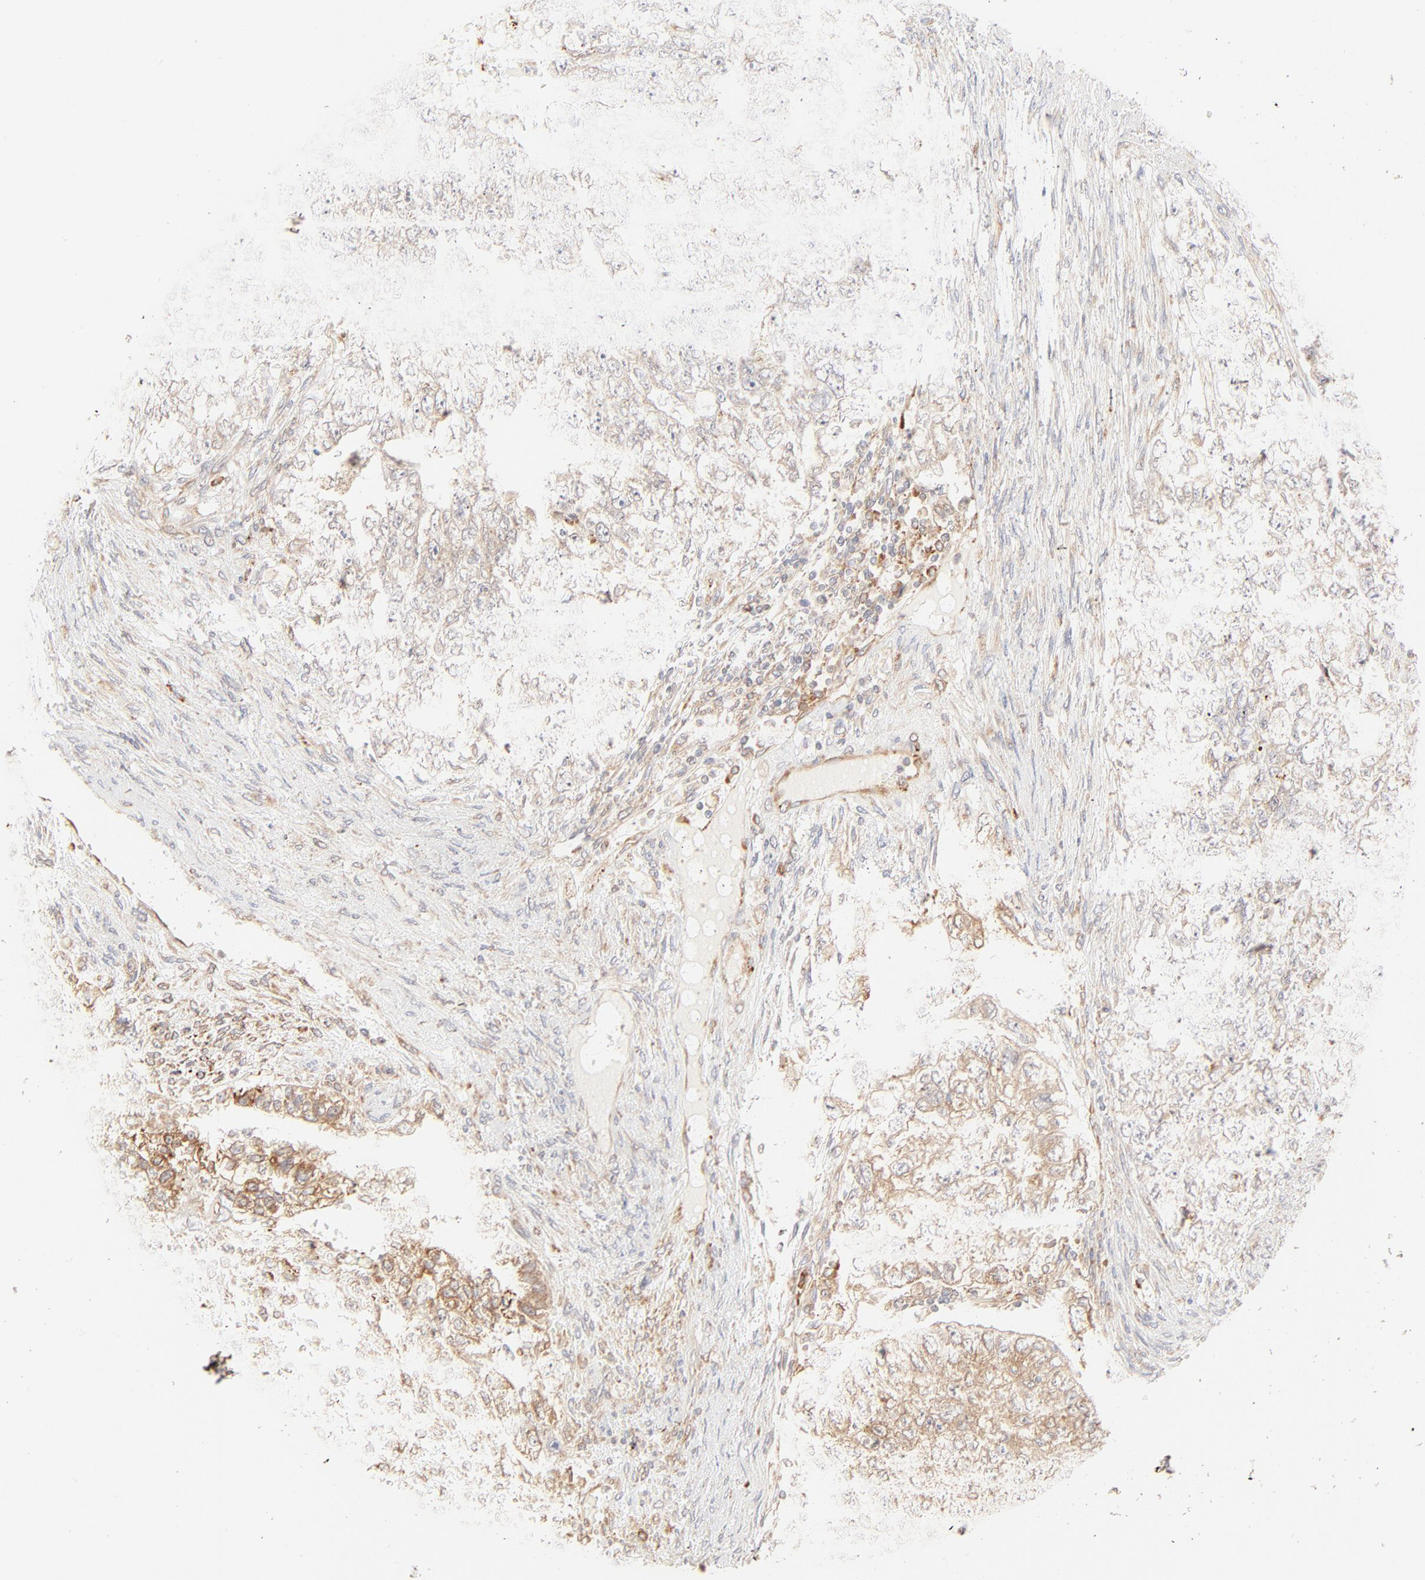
{"staining": {"intensity": "weak", "quantity": ">75%", "location": "cytoplasmic/membranous"}, "tissue": "testis cancer", "cell_type": "Tumor cells", "image_type": "cancer", "snomed": [{"axis": "morphology", "description": "Carcinoma, Embryonal, NOS"}, {"axis": "topography", "description": "Testis"}], "caption": "Testis cancer was stained to show a protein in brown. There is low levels of weak cytoplasmic/membranous positivity in approximately >75% of tumor cells.", "gene": "PARP12", "patient": {"sex": "male", "age": 36}}